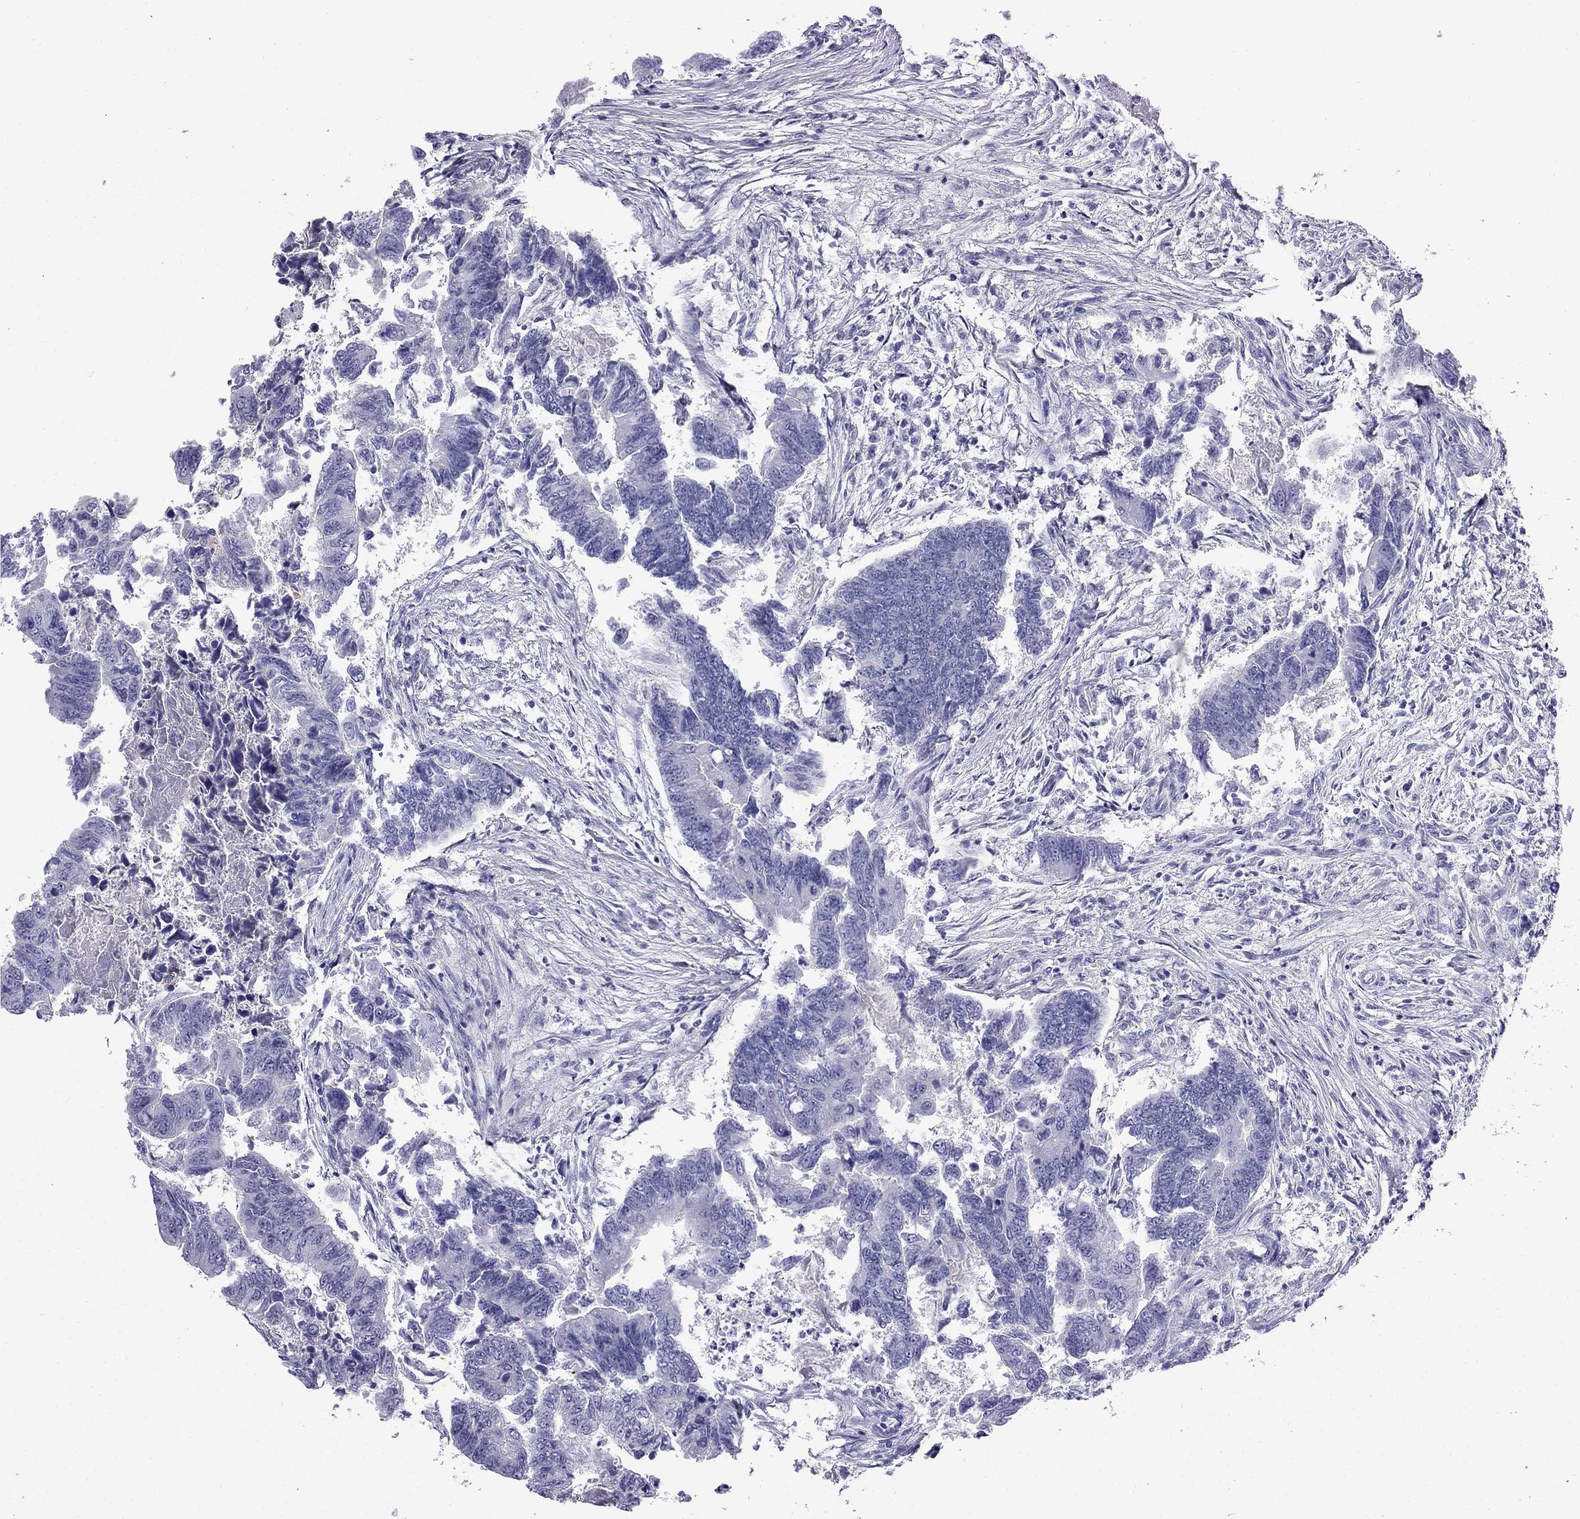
{"staining": {"intensity": "negative", "quantity": "none", "location": "none"}, "tissue": "colorectal cancer", "cell_type": "Tumor cells", "image_type": "cancer", "snomed": [{"axis": "morphology", "description": "Adenocarcinoma, NOS"}, {"axis": "topography", "description": "Colon"}], "caption": "Tumor cells show no significant expression in colorectal cancer.", "gene": "MYO15A", "patient": {"sex": "female", "age": 65}}